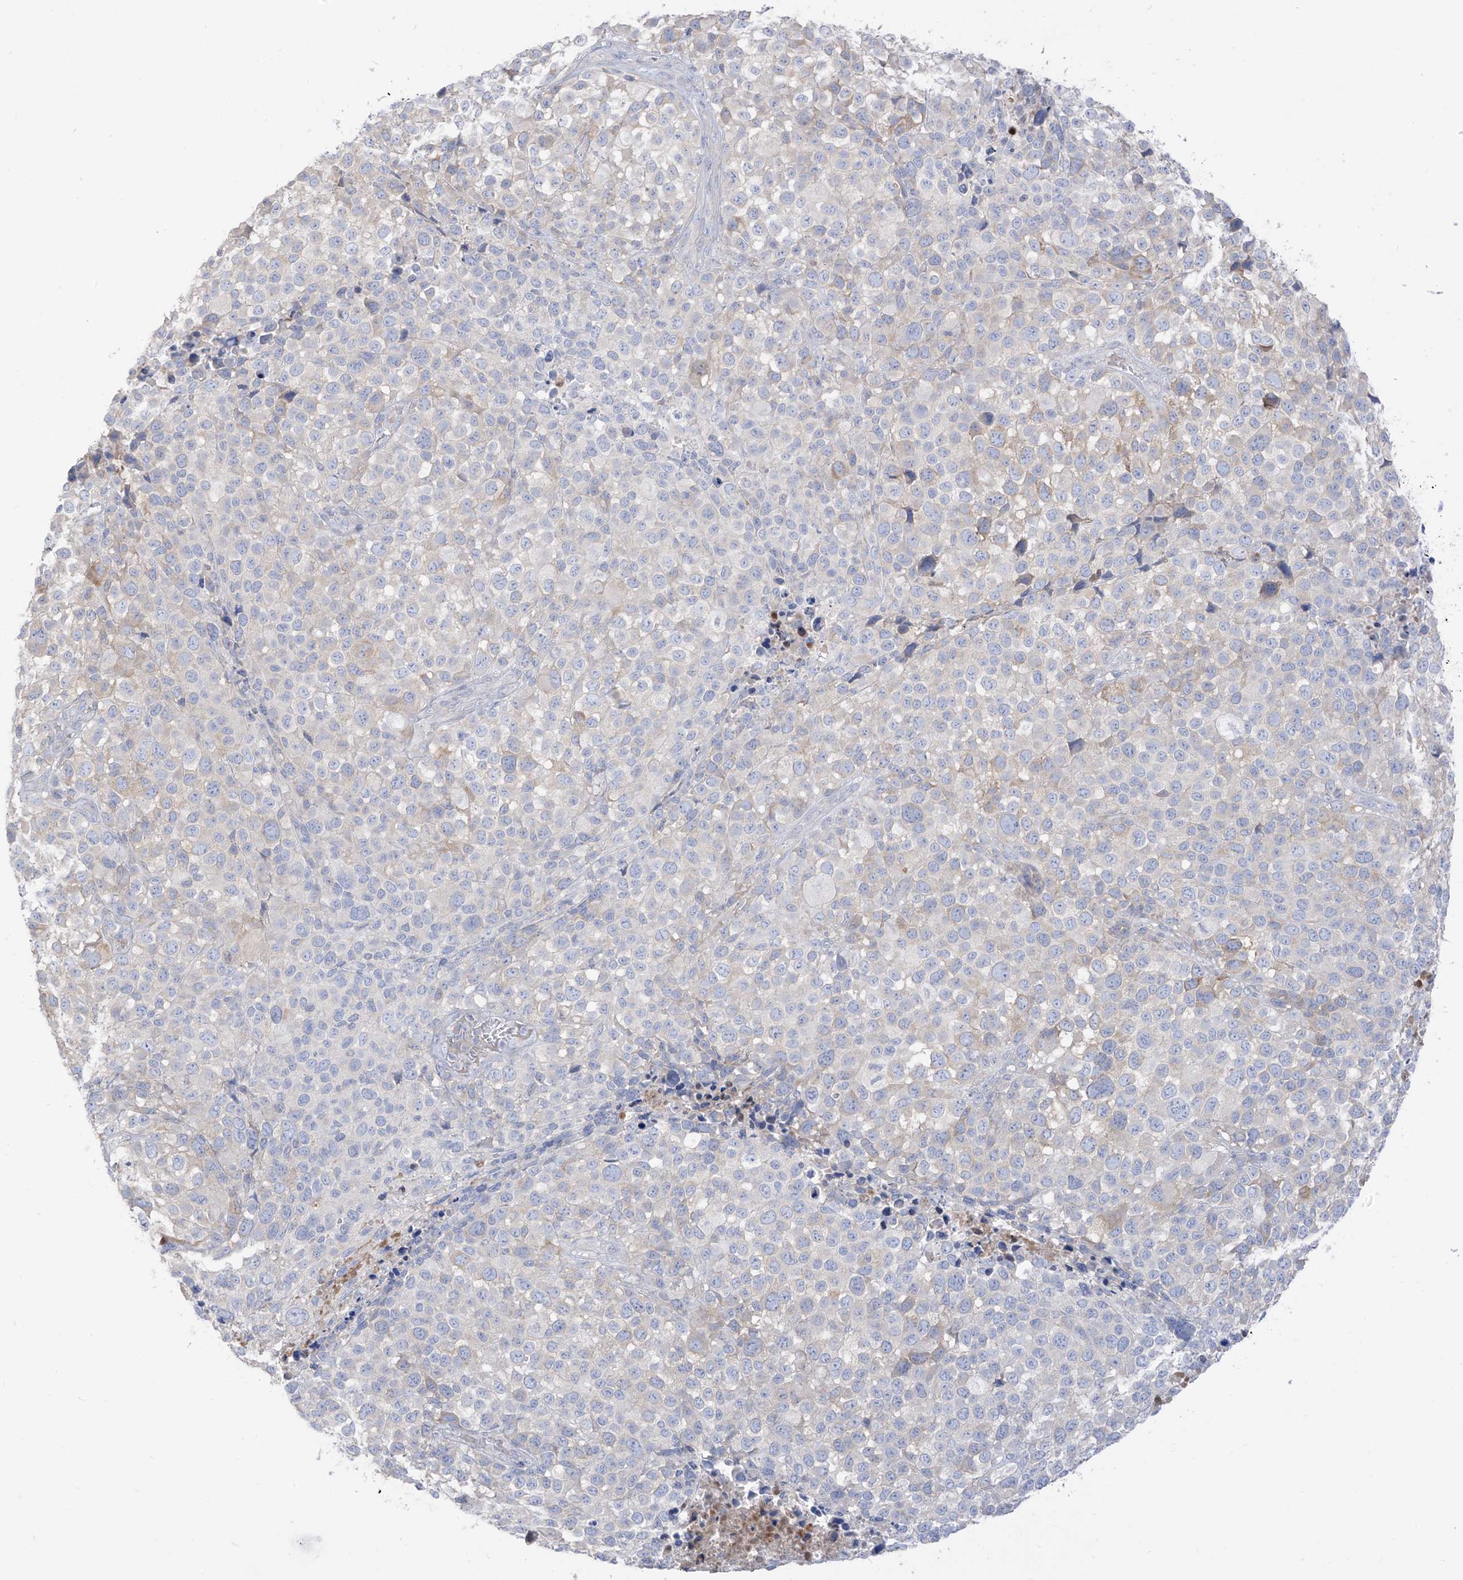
{"staining": {"intensity": "negative", "quantity": "none", "location": "none"}, "tissue": "melanoma", "cell_type": "Tumor cells", "image_type": "cancer", "snomed": [{"axis": "morphology", "description": "Malignant melanoma, NOS"}, {"axis": "topography", "description": "Skin of trunk"}], "caption": "Immunohistochemical staining of malignant melanoma reveals no significant expression in tumor cells.", "gene": "ARHGEF40", "patient": {"sex": "male", "age": 71}}